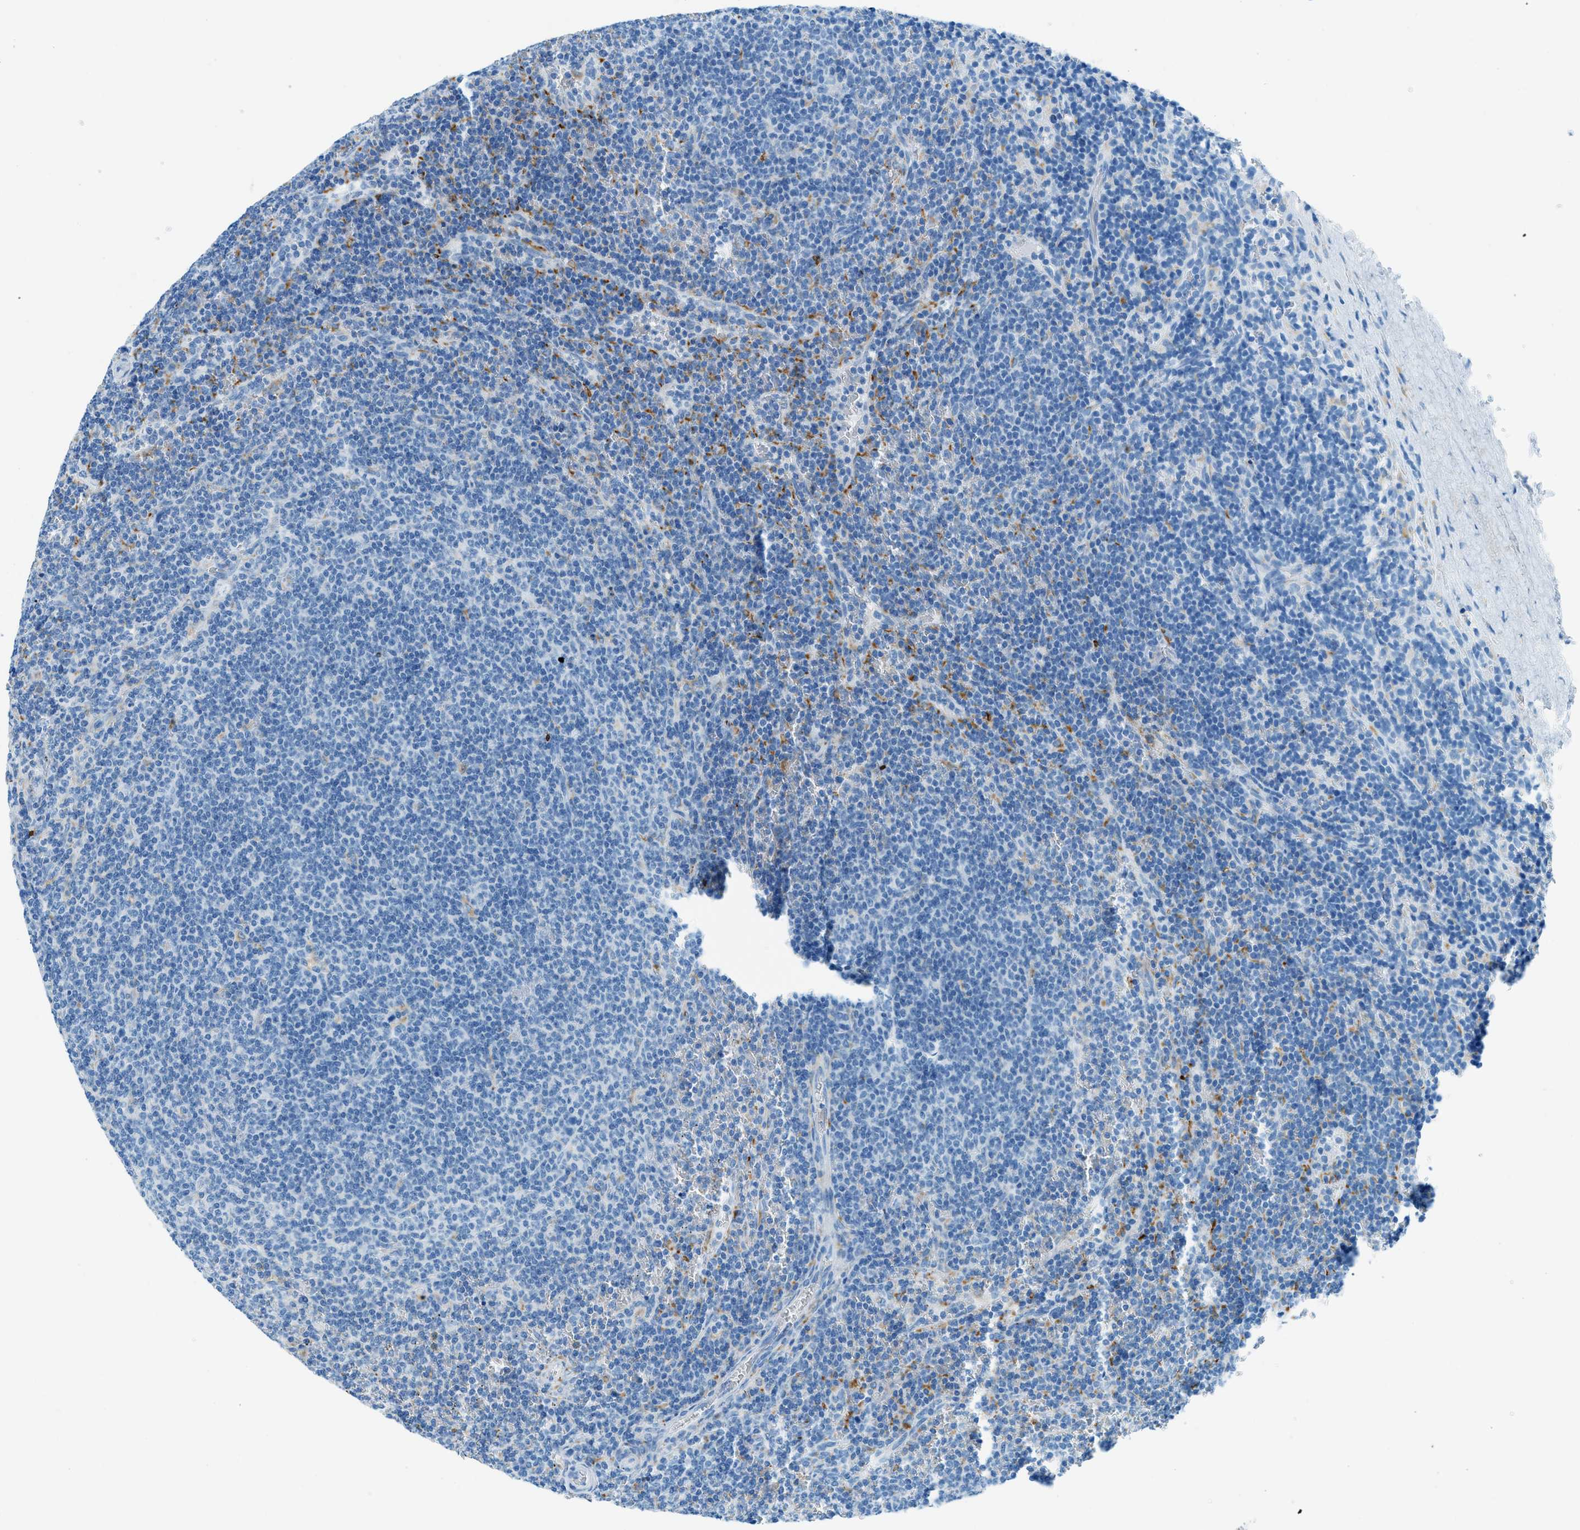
{"staining": {"intensity": "negative", "quantity": "none", "location": "none"}, "tissue": "lymphoma", "cell_type": "Tumor cells", "image_type": "cancer", "snomed": [{"axis": "morphology", "description": "Malignant lymphoma, non-Hodgkin's type, Low grade"}, {"axis": "topography", "description": "Spleen"}], "caption": "There is no significant positivity in tumor cells of lymphoma.", "gene": "C21orf62", "patient": {"sex": "female", "age": 50}}